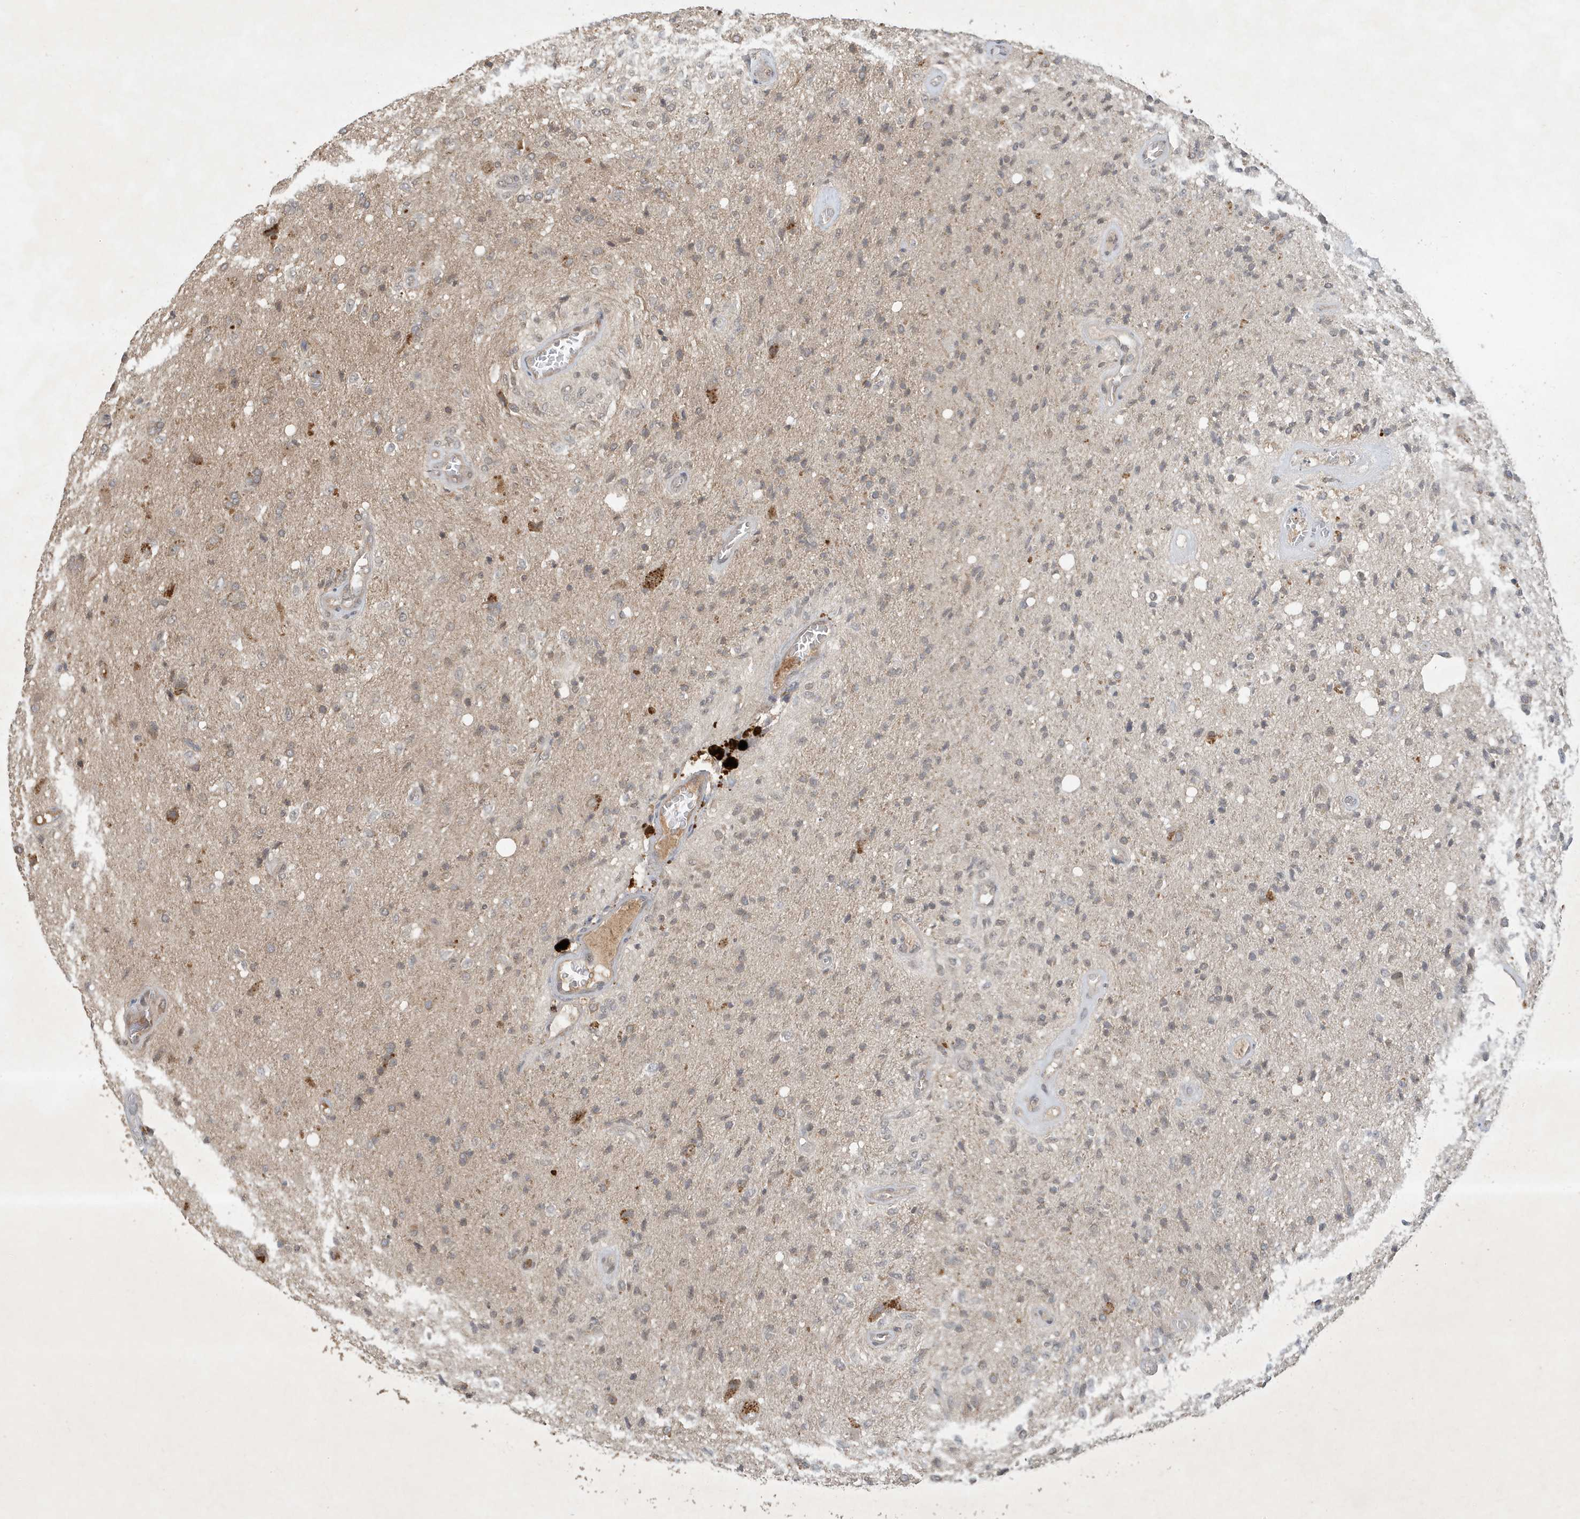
{"staining": {"intensity": "weak", "quantity": "<25%", "location": "cytoplasmic/membranous"}, "tissue": "glioma", "cell_type": "Tumor cells", "image_type": "cancer", "snomed": [{"axis": "morphology", "description": "Normal tissue, NOS"}, {"axis": "morphology", "description": "Glioma, malignant, High grade"}, {"axis": "topography", "description": "Cerebral cortex"}], "caption": "A photomicrograph of glioma stained for a protein reveals no brown staining in tumor cells. Brightfield microscopy of immunohistochemistry stained with DAB (brown) and hematoxylin (blue), captured at high magnification.", "gene": "ABCB9", "patient": {"sex": "male", "age": 77}}